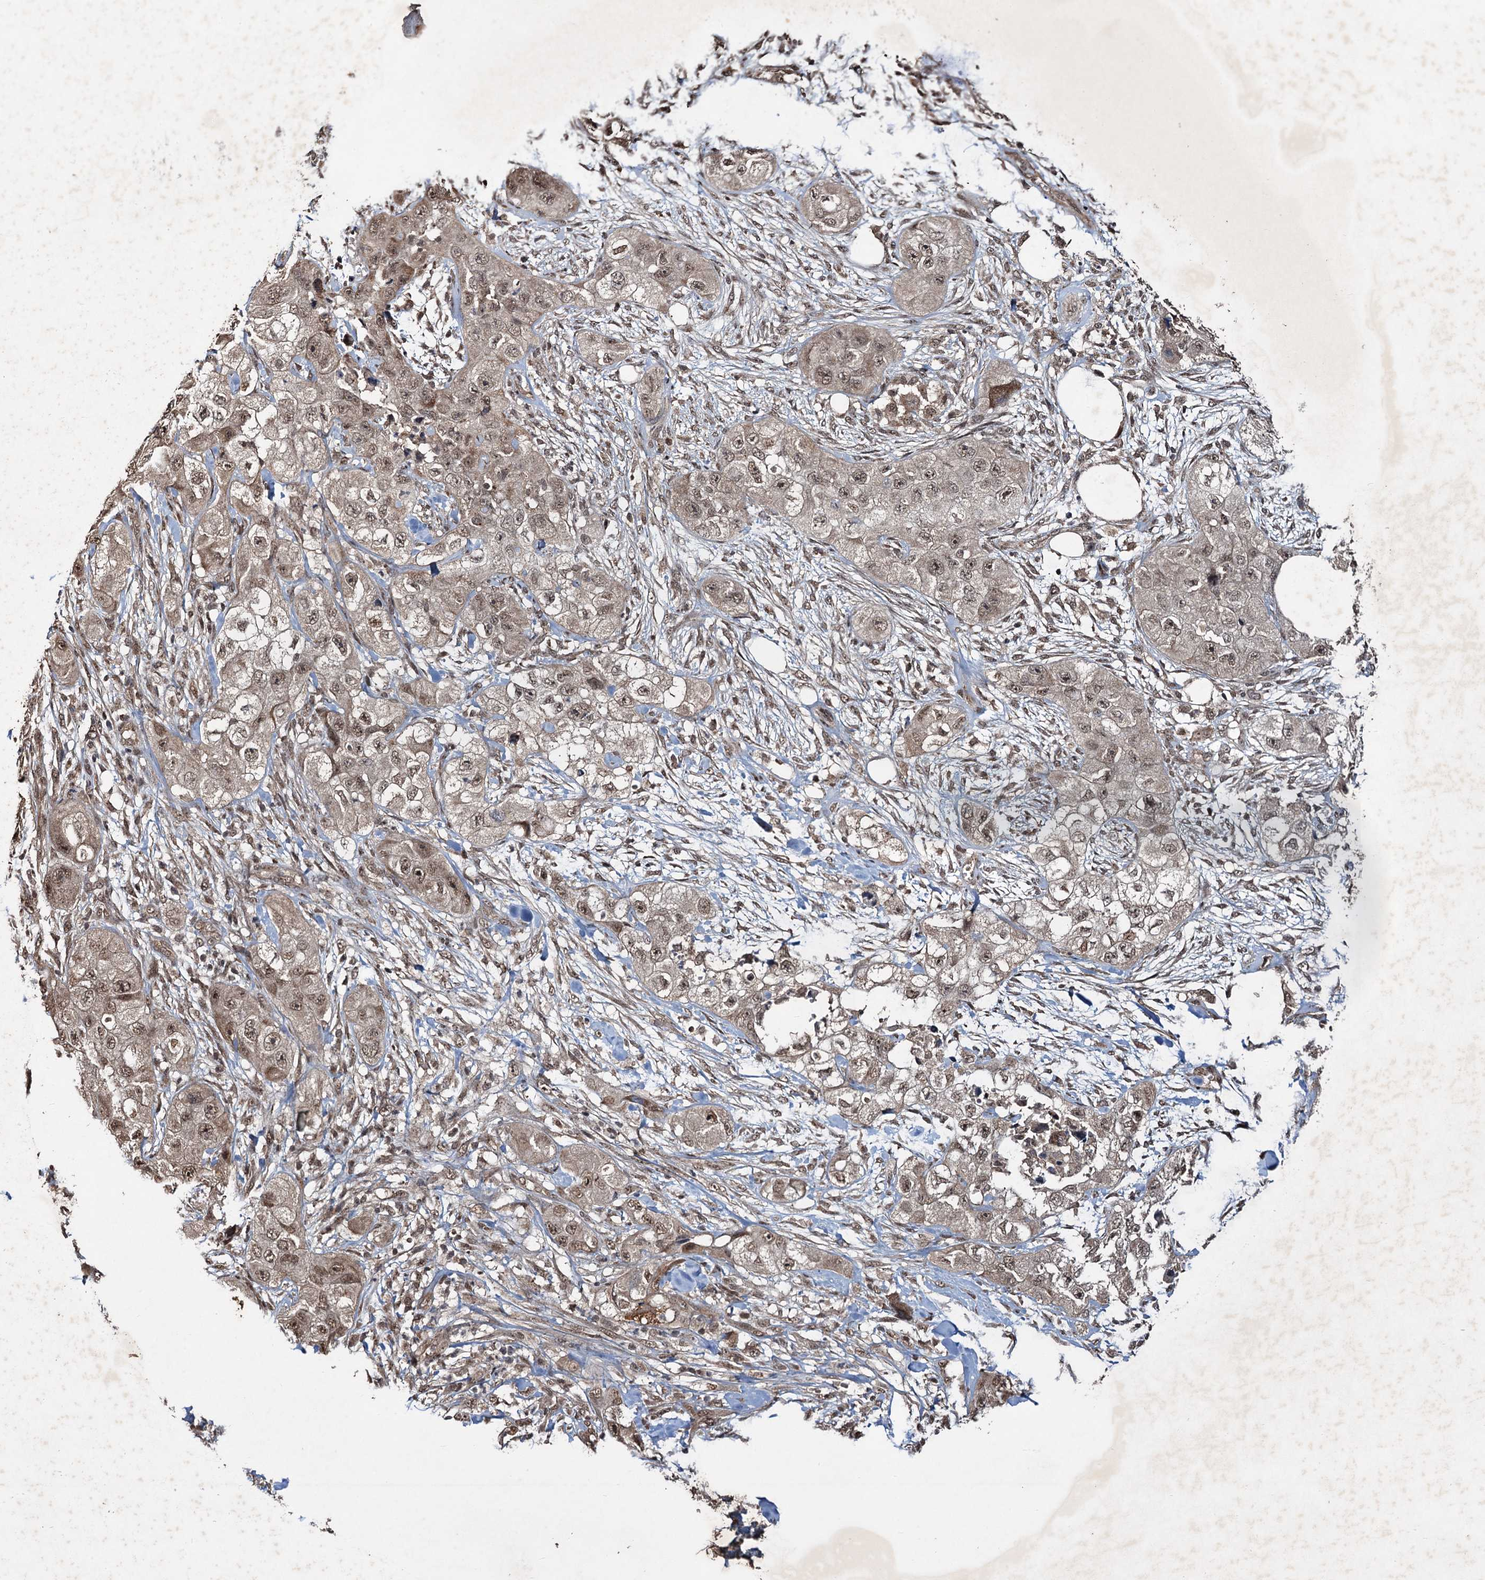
{"staining": {"intensity": "moderate", "quantity": ">75%", "location": "nuclear"}, "tissue": "skin cancer", "cell_type": "Tumor cells", "image_type": "cancer", "snomed": [{"axis": "morphology", "description": "Squamous cell carcinoma, NOS"}, {"axis": "topography", "description": "Skin"}, {"axis": "topography", "description": "Subcutis"}], "caption": "Moderate nuclear protein expression is appreciated in about >75% of tumor cells in squamous cell carcinoma (skin).", "gene": "REP15", "patient": {"sex": "male", "age": 73}}